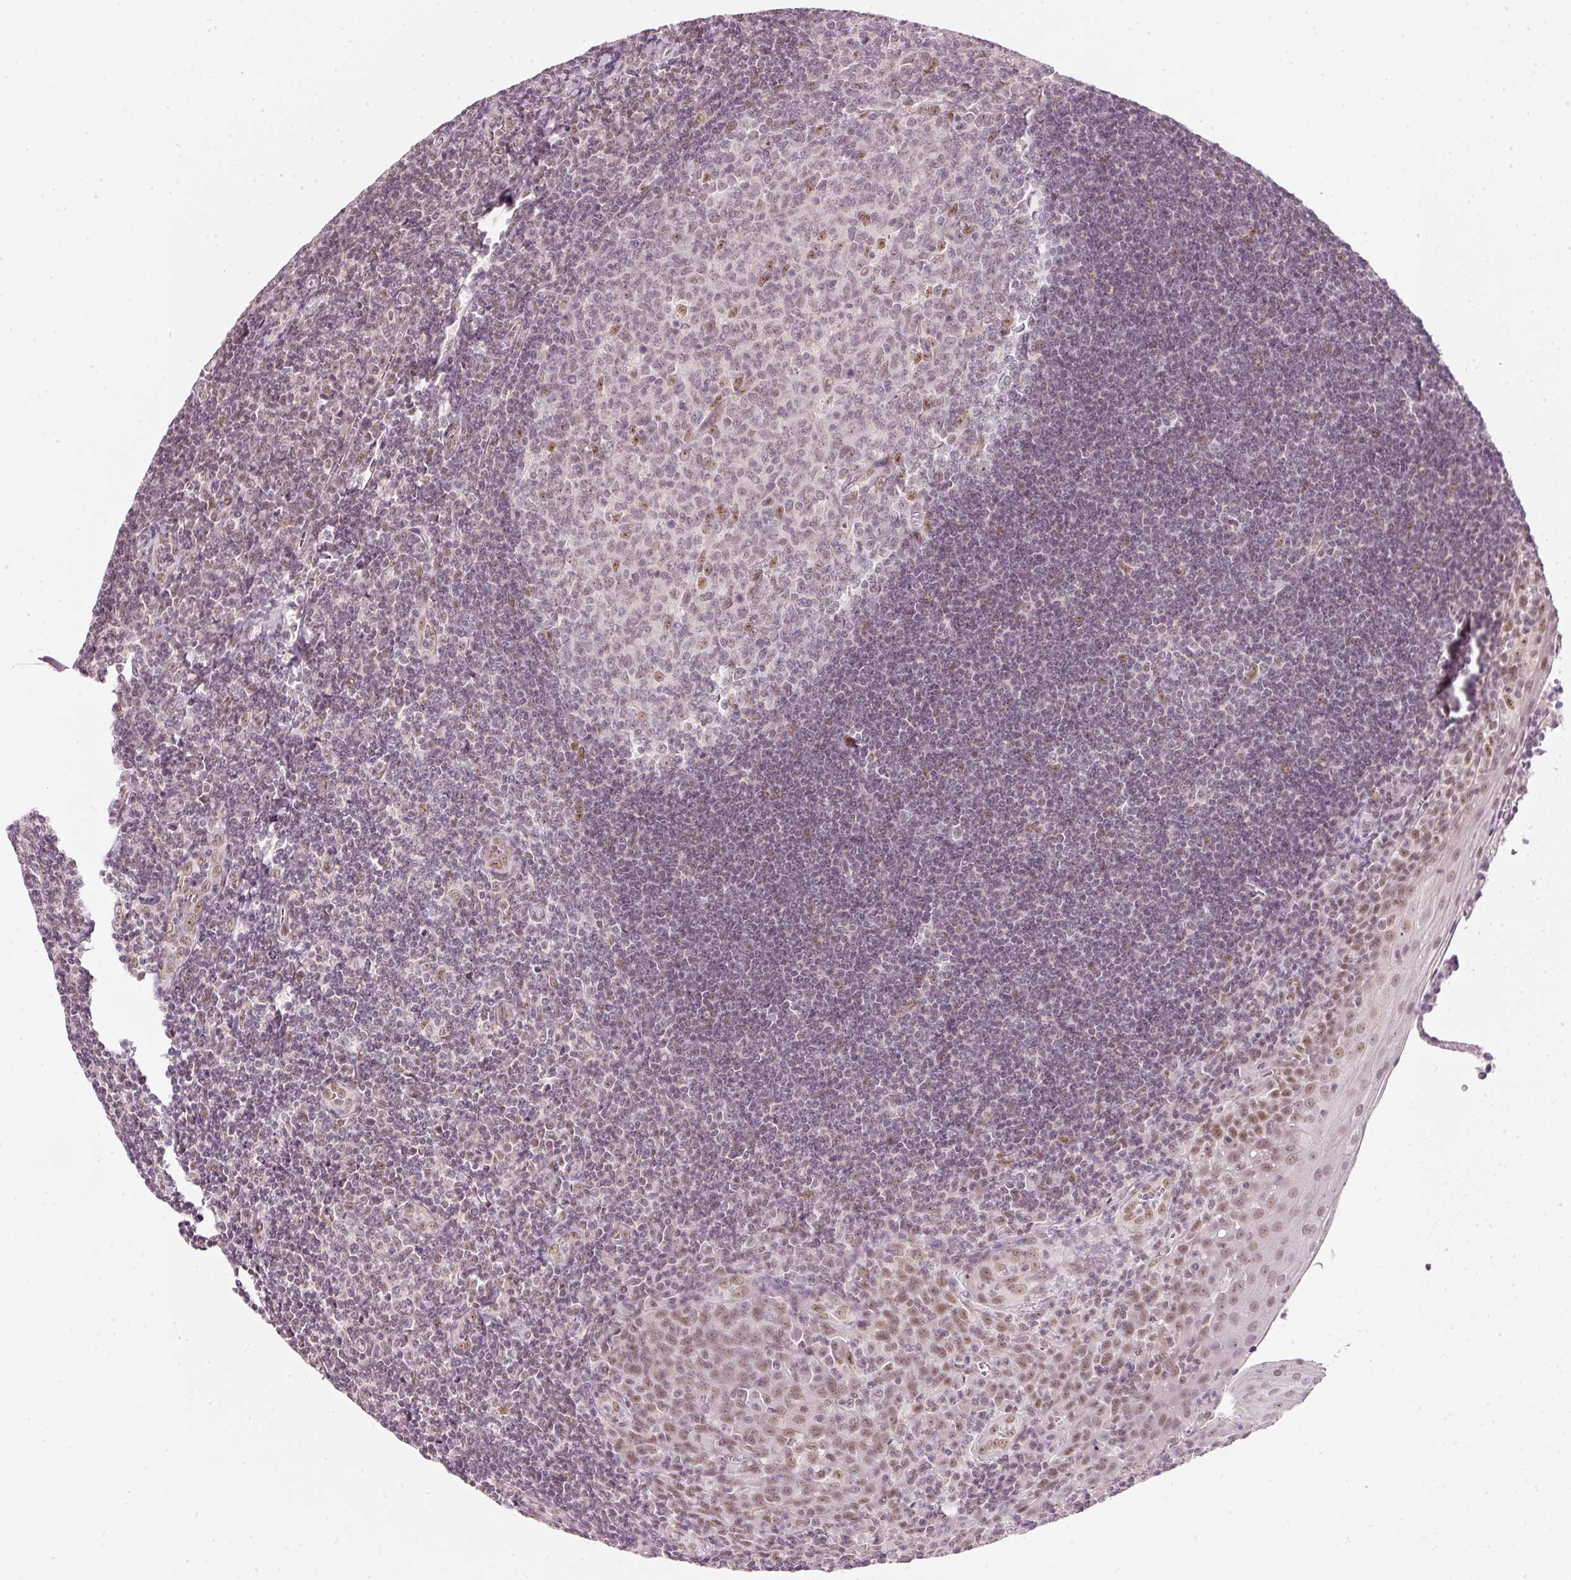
{"staining": {"intensity": "strong", "quantity": "<25%", "location": "nuclear"}, "tissue": "tonsil", "cell_type": "Germinal center cells", "image_type": "normal", "snomed": [{"axis": "morphology", "description": "Normal tissue, NOS"}, {"axis": "topography", "description": "Tonsil"}], "caption": "Normal tonsil was stained to show a protein in brown. There is medium levels of strong nuclear positivity in about <25% of germinal center cells. (DAB (3,3'-diaminobenzidine) IHC, brown staining for protein, blue staining for nuclei).", "gene": "FSTL3", "patient": {"sex": "male", "age": 27}}